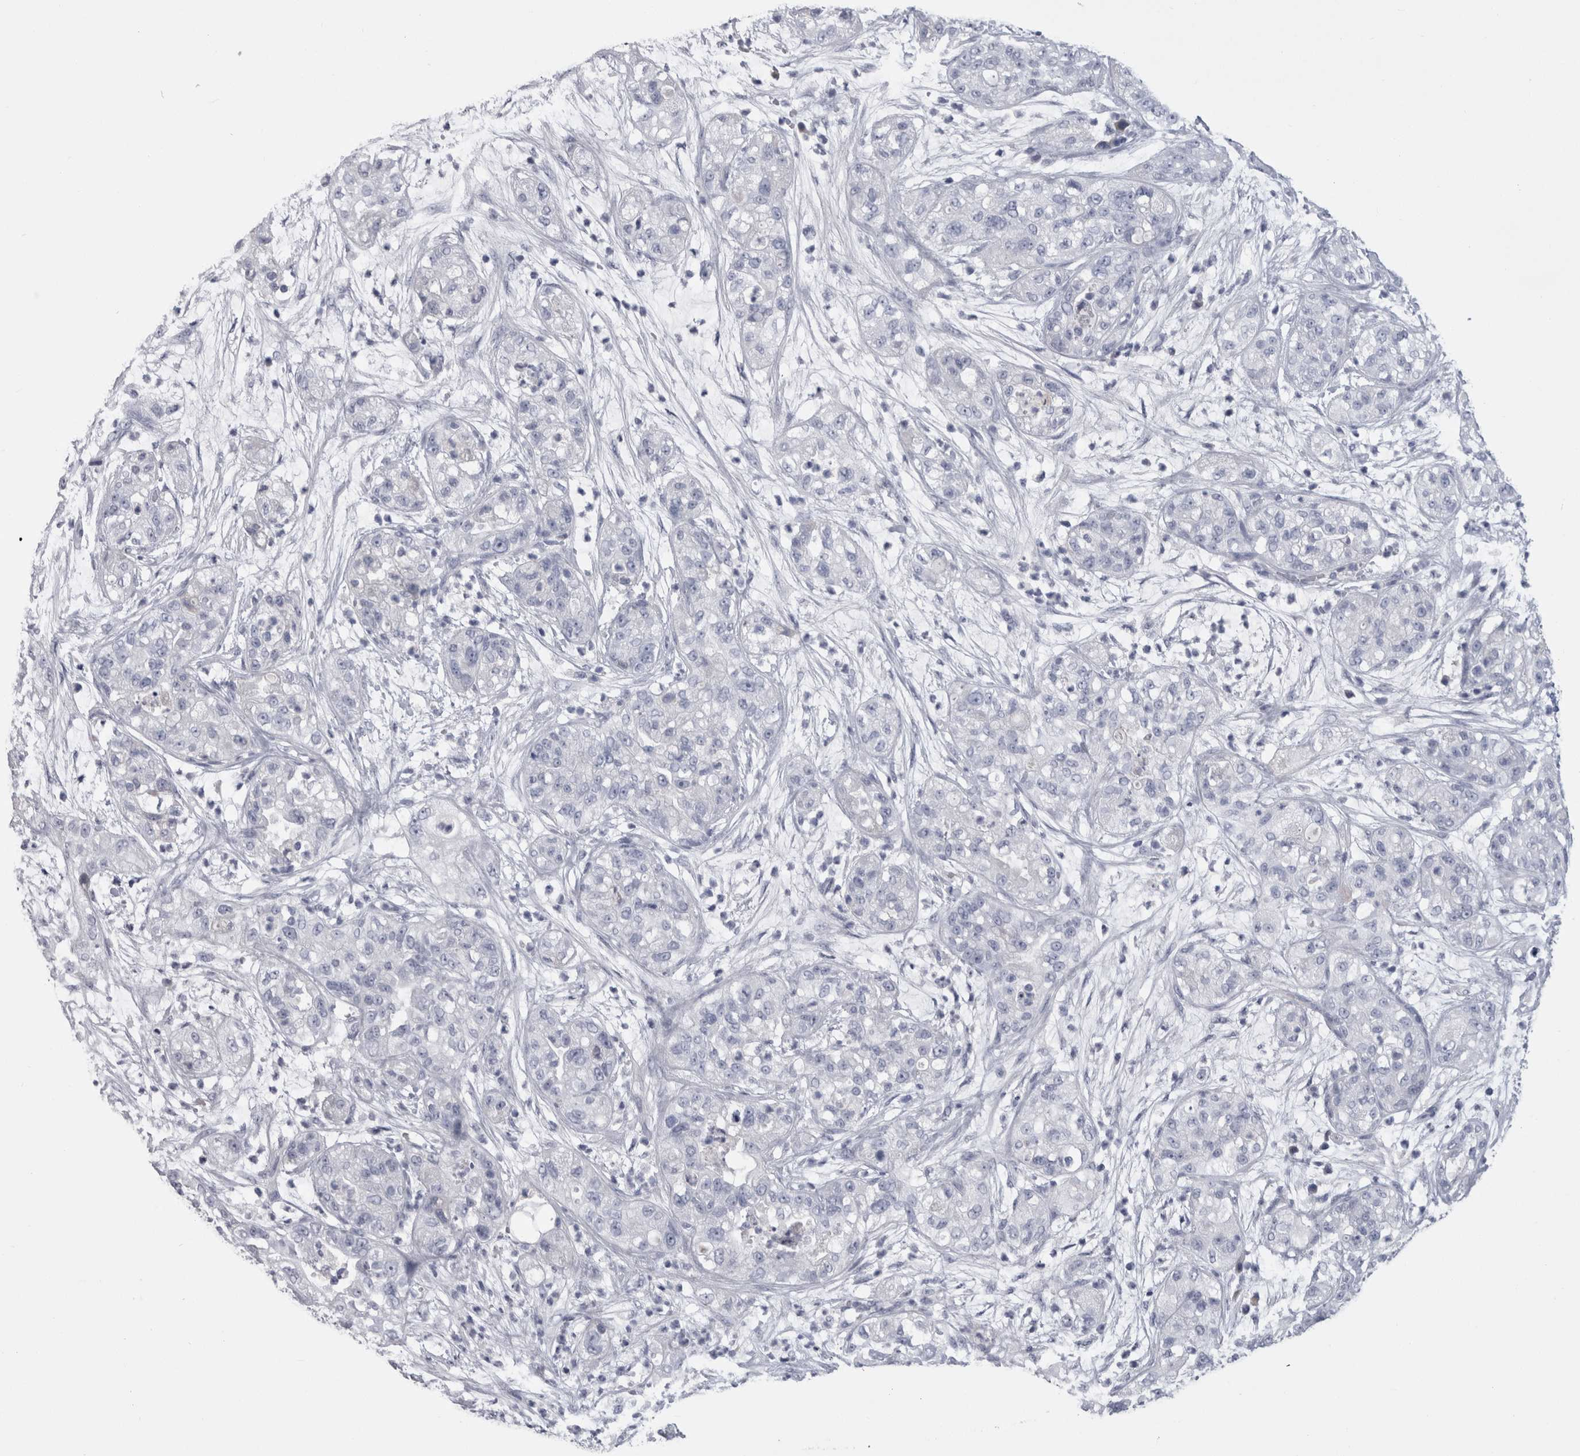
{"staining": {"intensity": "negative", "quantity": "none", "location": "none"}, "tissue": "pancreatic cancer", "cell_type": "Tumor cells", "image_type": "cancer", "snomed": [{"axis": "morphology", "description": "Adenocarcinoma, NOS"}, {"axis": "topography", "description": "Pancreas"}], "caption": "An image of human pancreatic cancer is negative for staining in tumor cells.", "gene": "PAX5", "patient": {"sex": "female", "age": 78}}